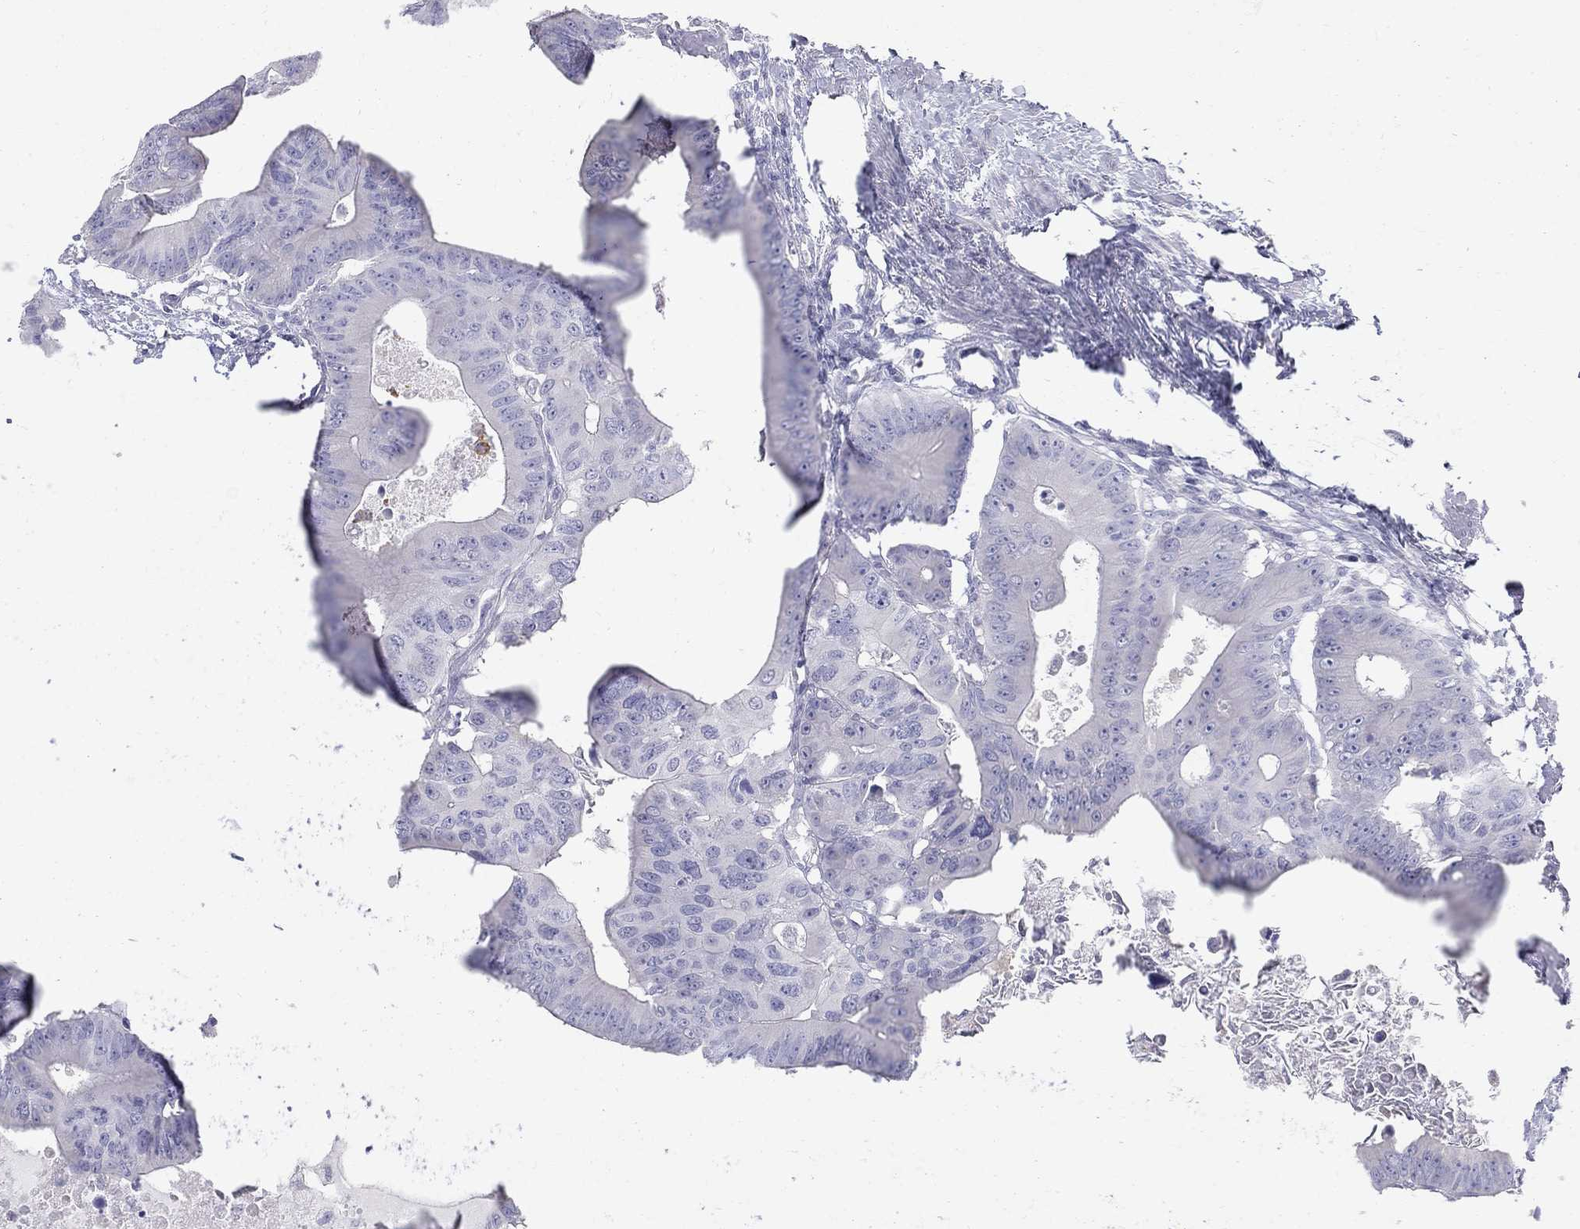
{"staining": {"intensity": "negative", "quantity": "none", "location": "none"}, "tissue": "colorectal cancer", "cell_type": "Tumor cells", "image_type": "cancer", "snomed": [{"axis": "morphology", "description": "Adenocarcinoma, NOS"}, {"axis": "topography", "description": "Rectum"}], "caption": "Tumor cells show no significant protein staining in adenocarcinoma (colorectal).", "gene": "MAGEB6", "patient": {"sex": "male", "age": 64}}